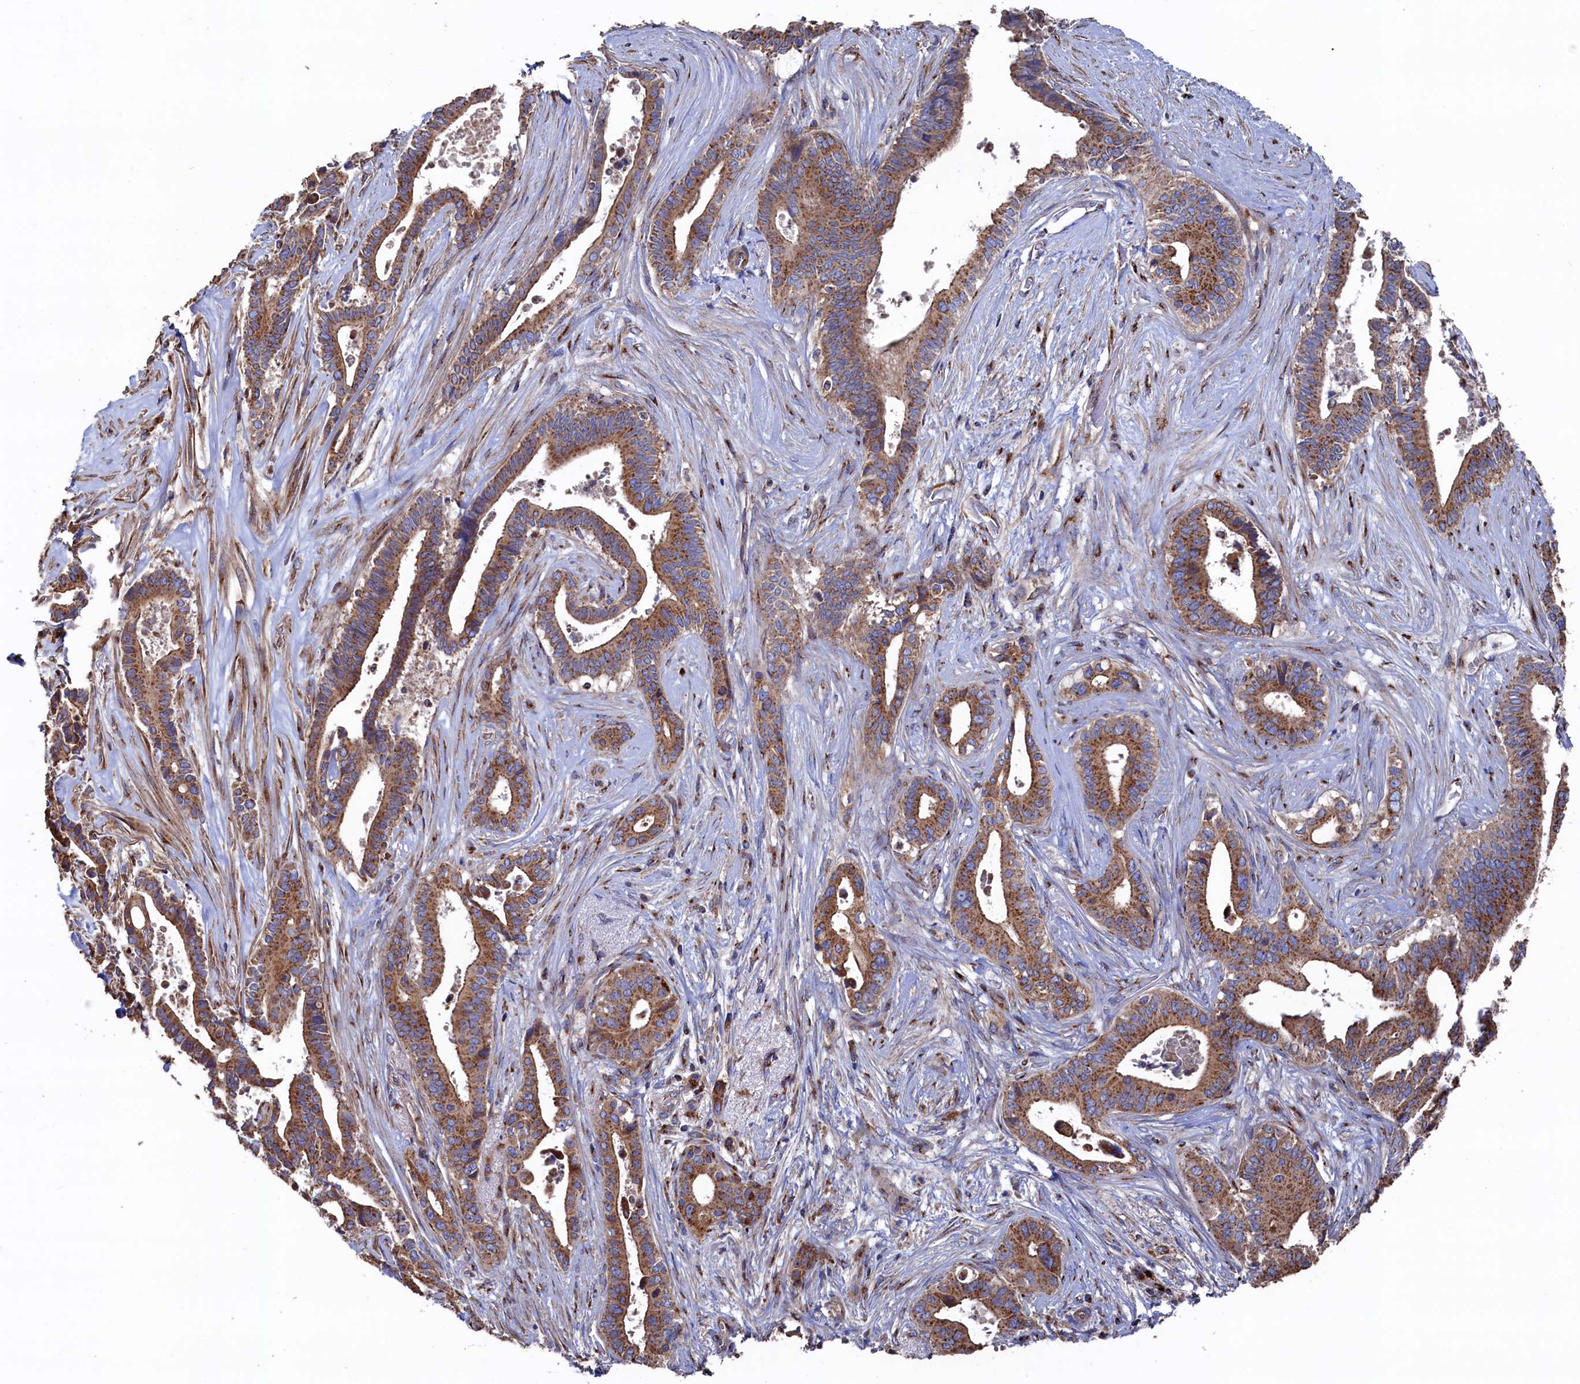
{"staining": {"intensity": "strong", "quantity": ">75%", "location": "cytoplasmic/membranous"}, "tissue": "pancreatic cancer", "cell_type": "Tumor cells", "image_type": "cancer", "snomed": [{"axis": "morphology", "description": "Adenocarcinoma, NOS"}, {"axis": "topography", "description": "Pancreas"}], "caption": "Protein expression analysis of pancreatic cancer displays strong cytoplasmic/membranous expression in about >75% of tumor cells.", "gene": "PRRC1", "patient": {"sex": "female", "age": 77}}